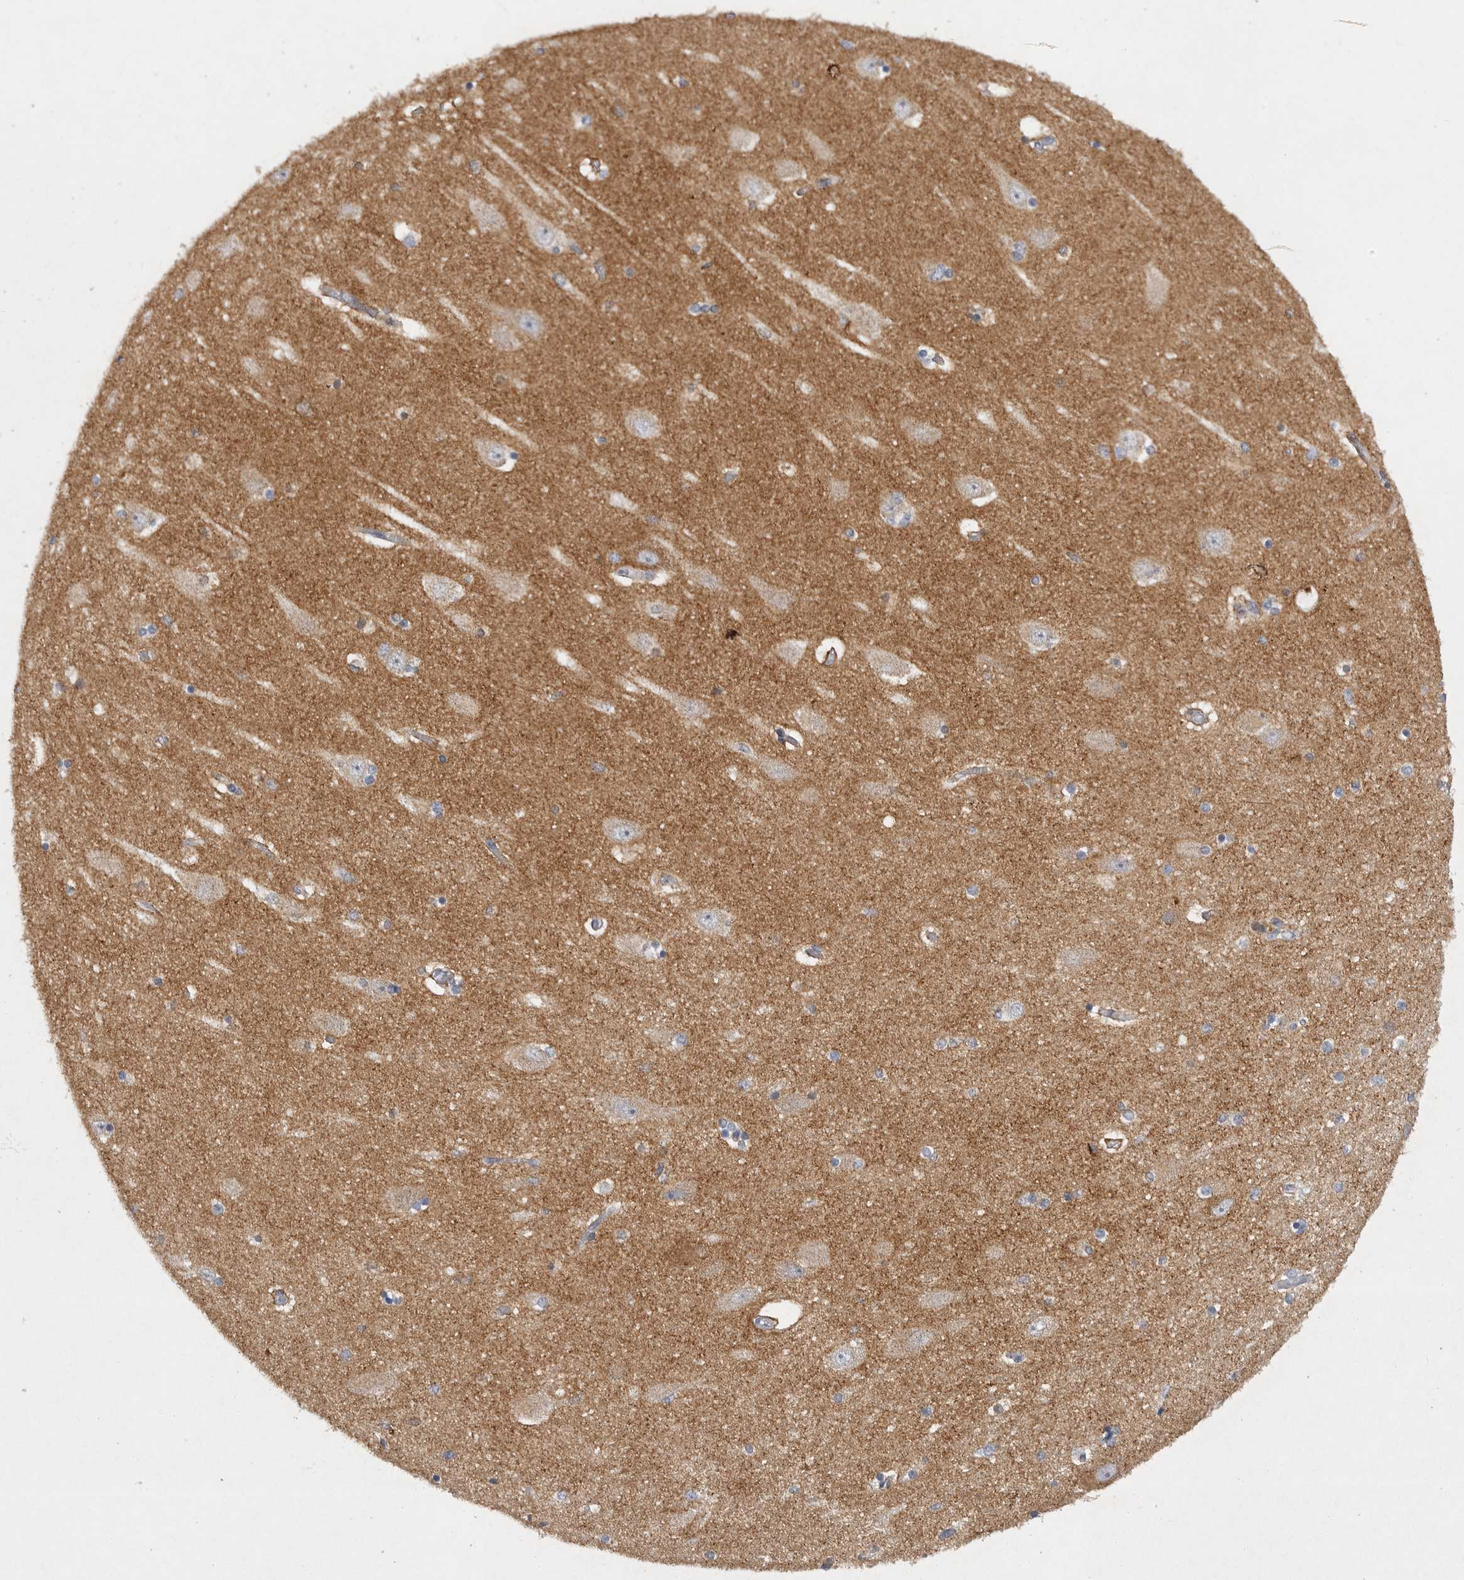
{"staining": {"intensity": "weak", "quantity": "25%-75%", "location": "cytoplasmic/membranous"}, "tissue": "hippocampus", "cell_type": "Glial cells", "image_type": "normal", "snomed": [{"axis": "morphology", "description": "Normal tissue, NOS"}, {"axis": "topography", "description": "Hippocampus"}], "caption": "Immunohistochemistry (IHC) of normal human hippocampus shows low levels of weak cytoplasmic/membranous positivity in about 25%-75% of glial cells.", "gene": "EDEM3", "patient": {"sex": "female", "age": 54}}